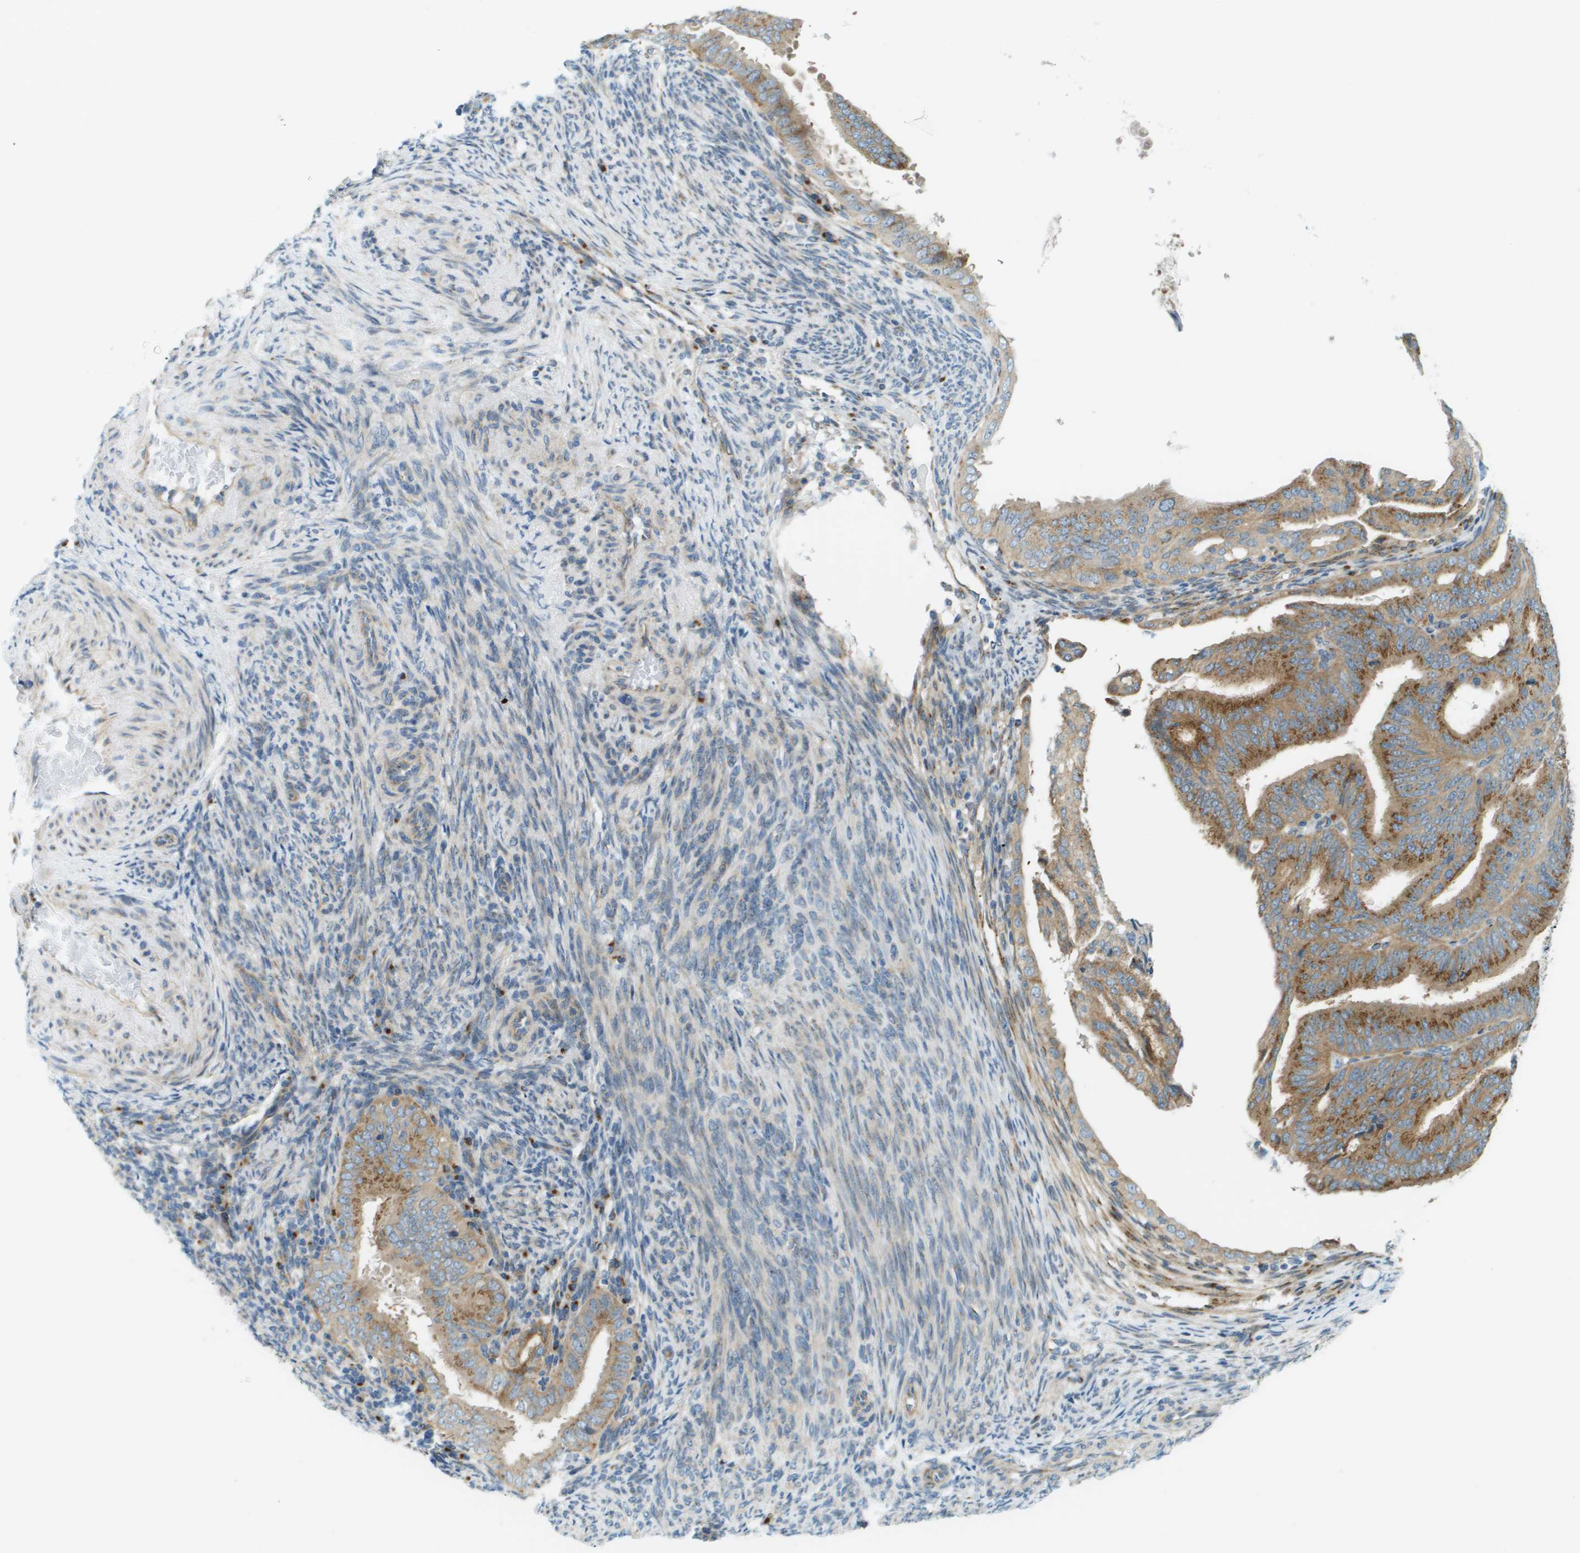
{"staining": {"intensity": "moderate", "quantity": ">75%", "location": "cytoplasmic/membranous"}, "tissue": "endometrial cancer", "cell_type": "Tumor cells", "image_type": "cancer", "snomed": [{"axis": "morphology", "description": "Adenocarcinoma, NOS"}, {"axis": "topography", "description": "Endometrium"}], "caption": "An IHC histopathology image of neoplastic tissue is shown. Protein staining in brown shows moderate cytoplasmic/membranous positivity in endometrial cancer within tumor cells.", "gene": "ACBD3", "patient": {"sex": "female", "age": 58}}